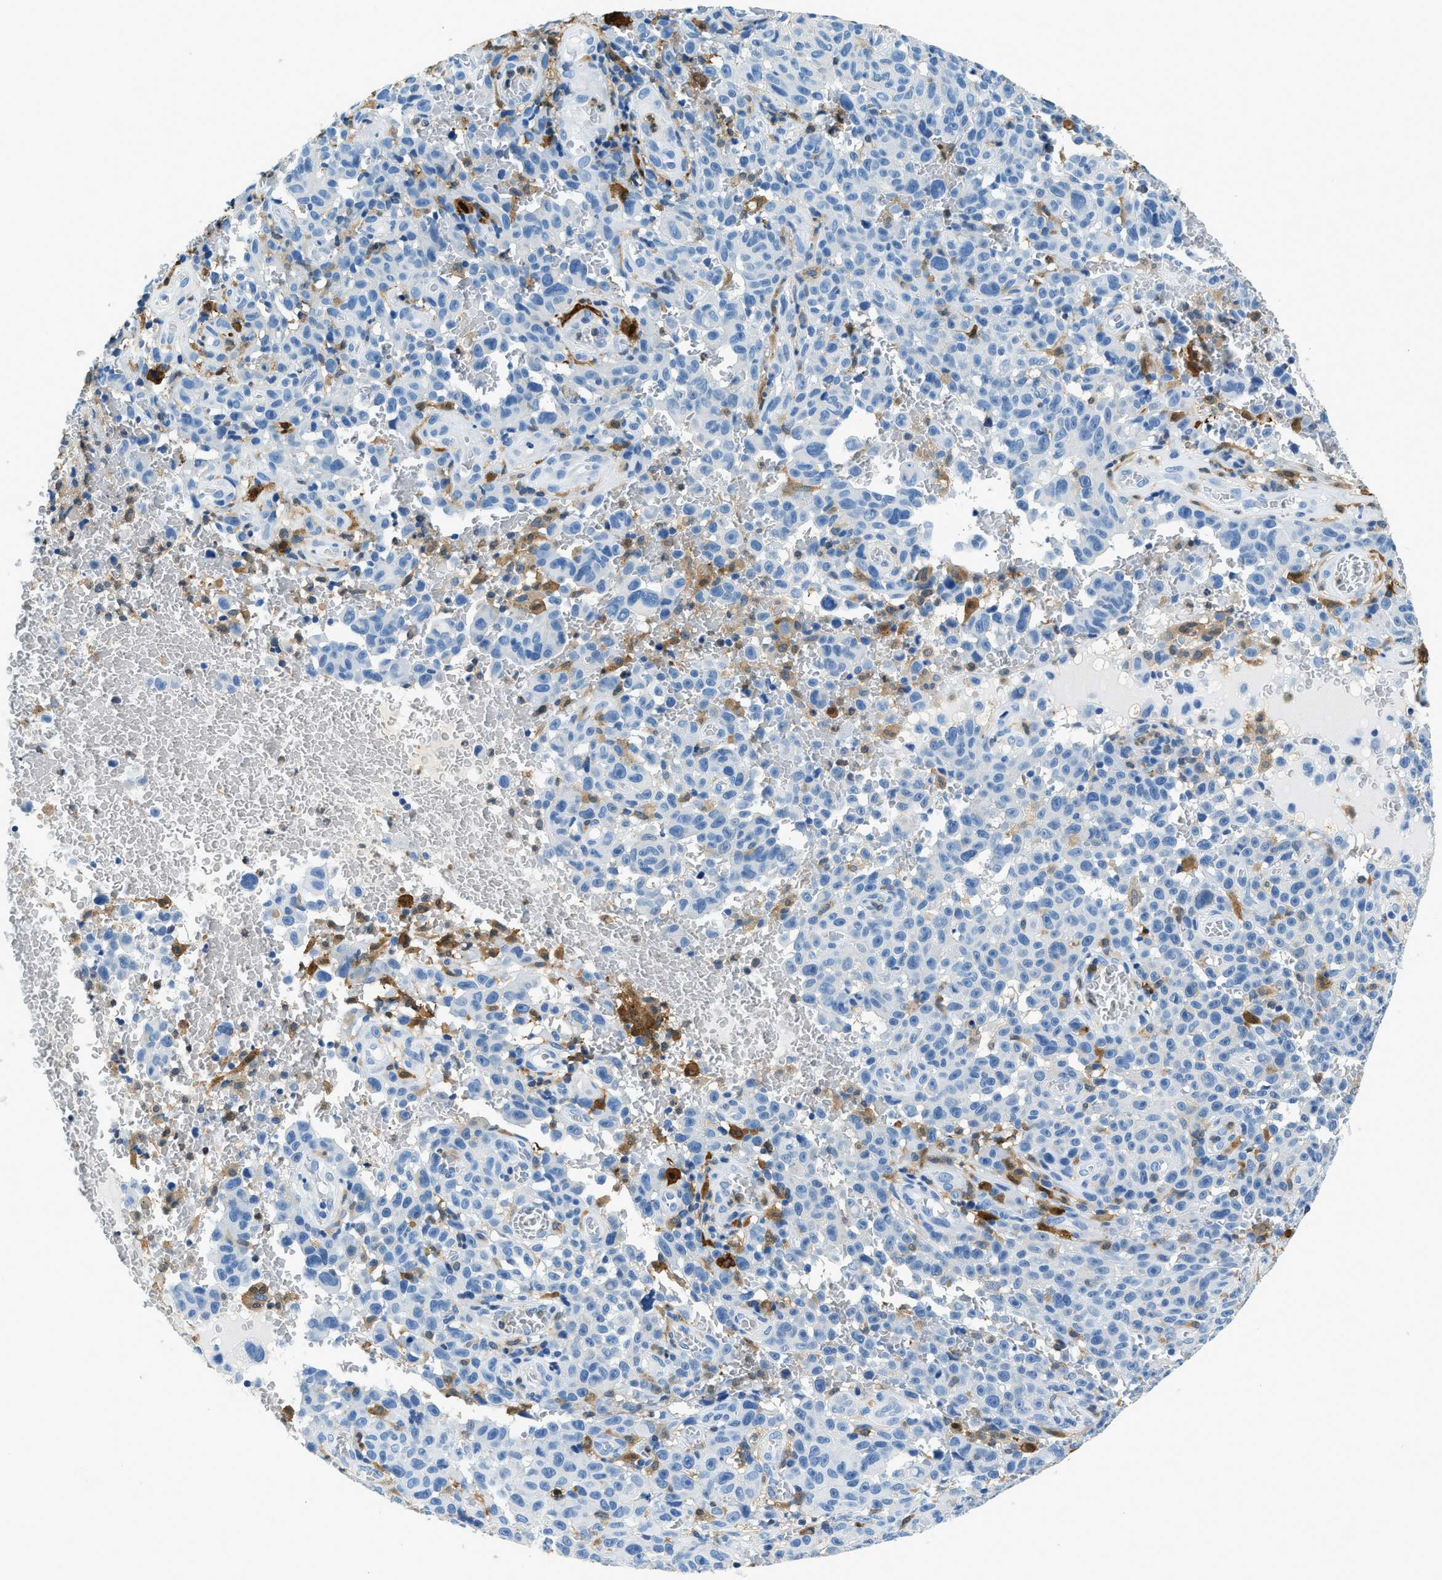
{"staining": {"intensity": "negative", "quantity": "none", "location": "none"}, "tissue": "melanoma", "cell_type": "Tumor cells", "image_type": "cancer", "snomed": [{"axis": "morphology", "description": "Malignant melanoma, NOS"}, {"axis": "topography", "description": "Skin"}], "caption": "Image shows no protein expression in tumor cells of melanoma tissue. (DAB IHC visualized using brightfield microscopy, high magnification).", "gene": "CAPG", "patient": {"sex": "female", "age": 82}}